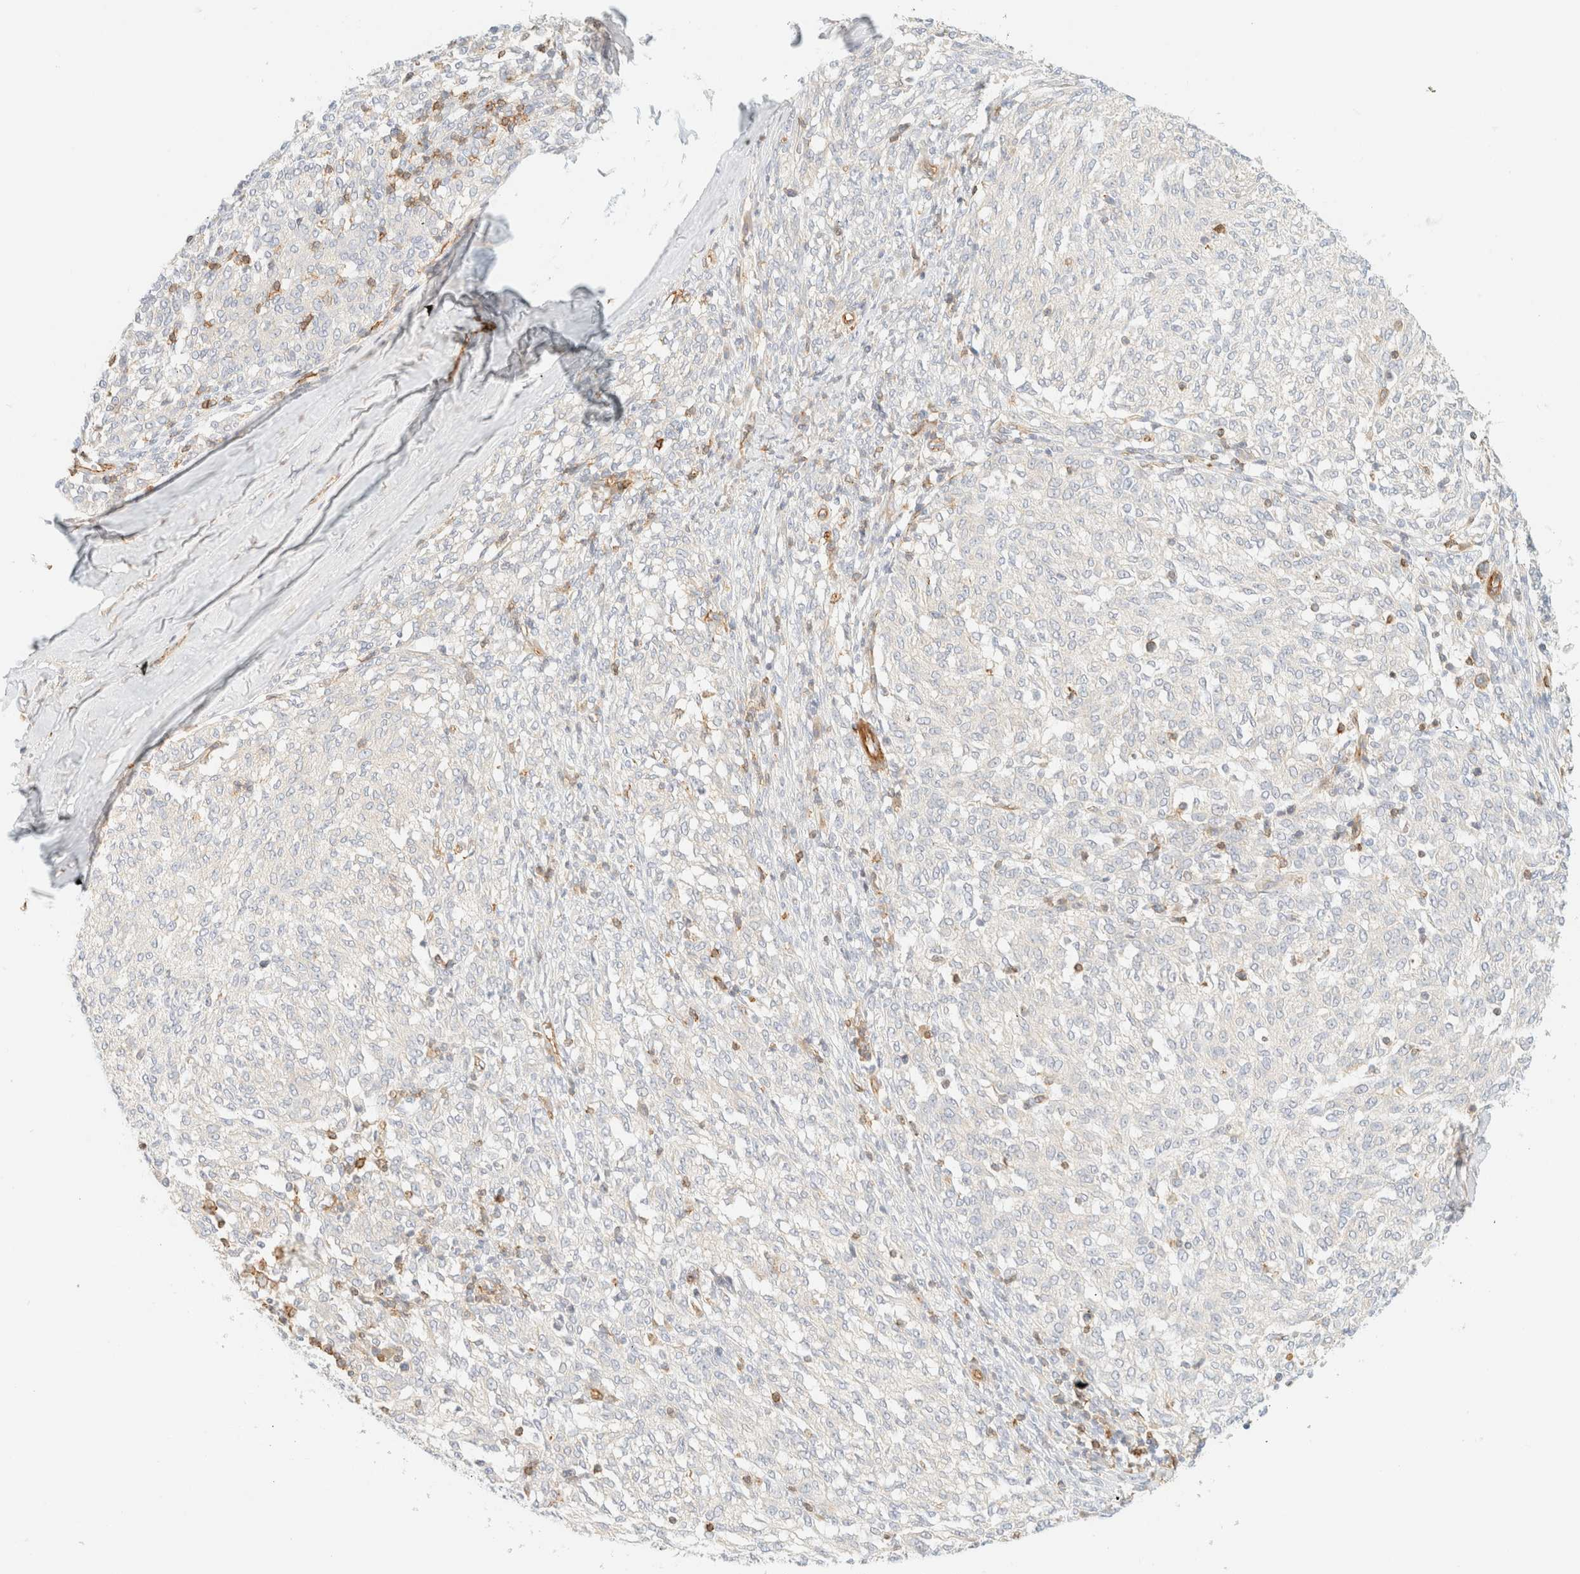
{"staining": {"intensity": "negative", "quantity": "none", "location": "none"}, "tissue": "melanoma", "cell_type": "Tumor cells", "image_type": "cancer", "snomed": [{"axis": "morphology", "description": "Malignant melanoma, NOS"}, {"axis": "topography", "description": "Skin"}], "caption": "Histopathology image shows no protein expression in tumor cells of malignant melanoma tissue. (DAB (3,3'-diaminobenzidine) immunohistochemistry (IHC) with hematoxylin counter stain).", "gene": "OTOP2", "patient": {"sex": "female", "age": 72}}